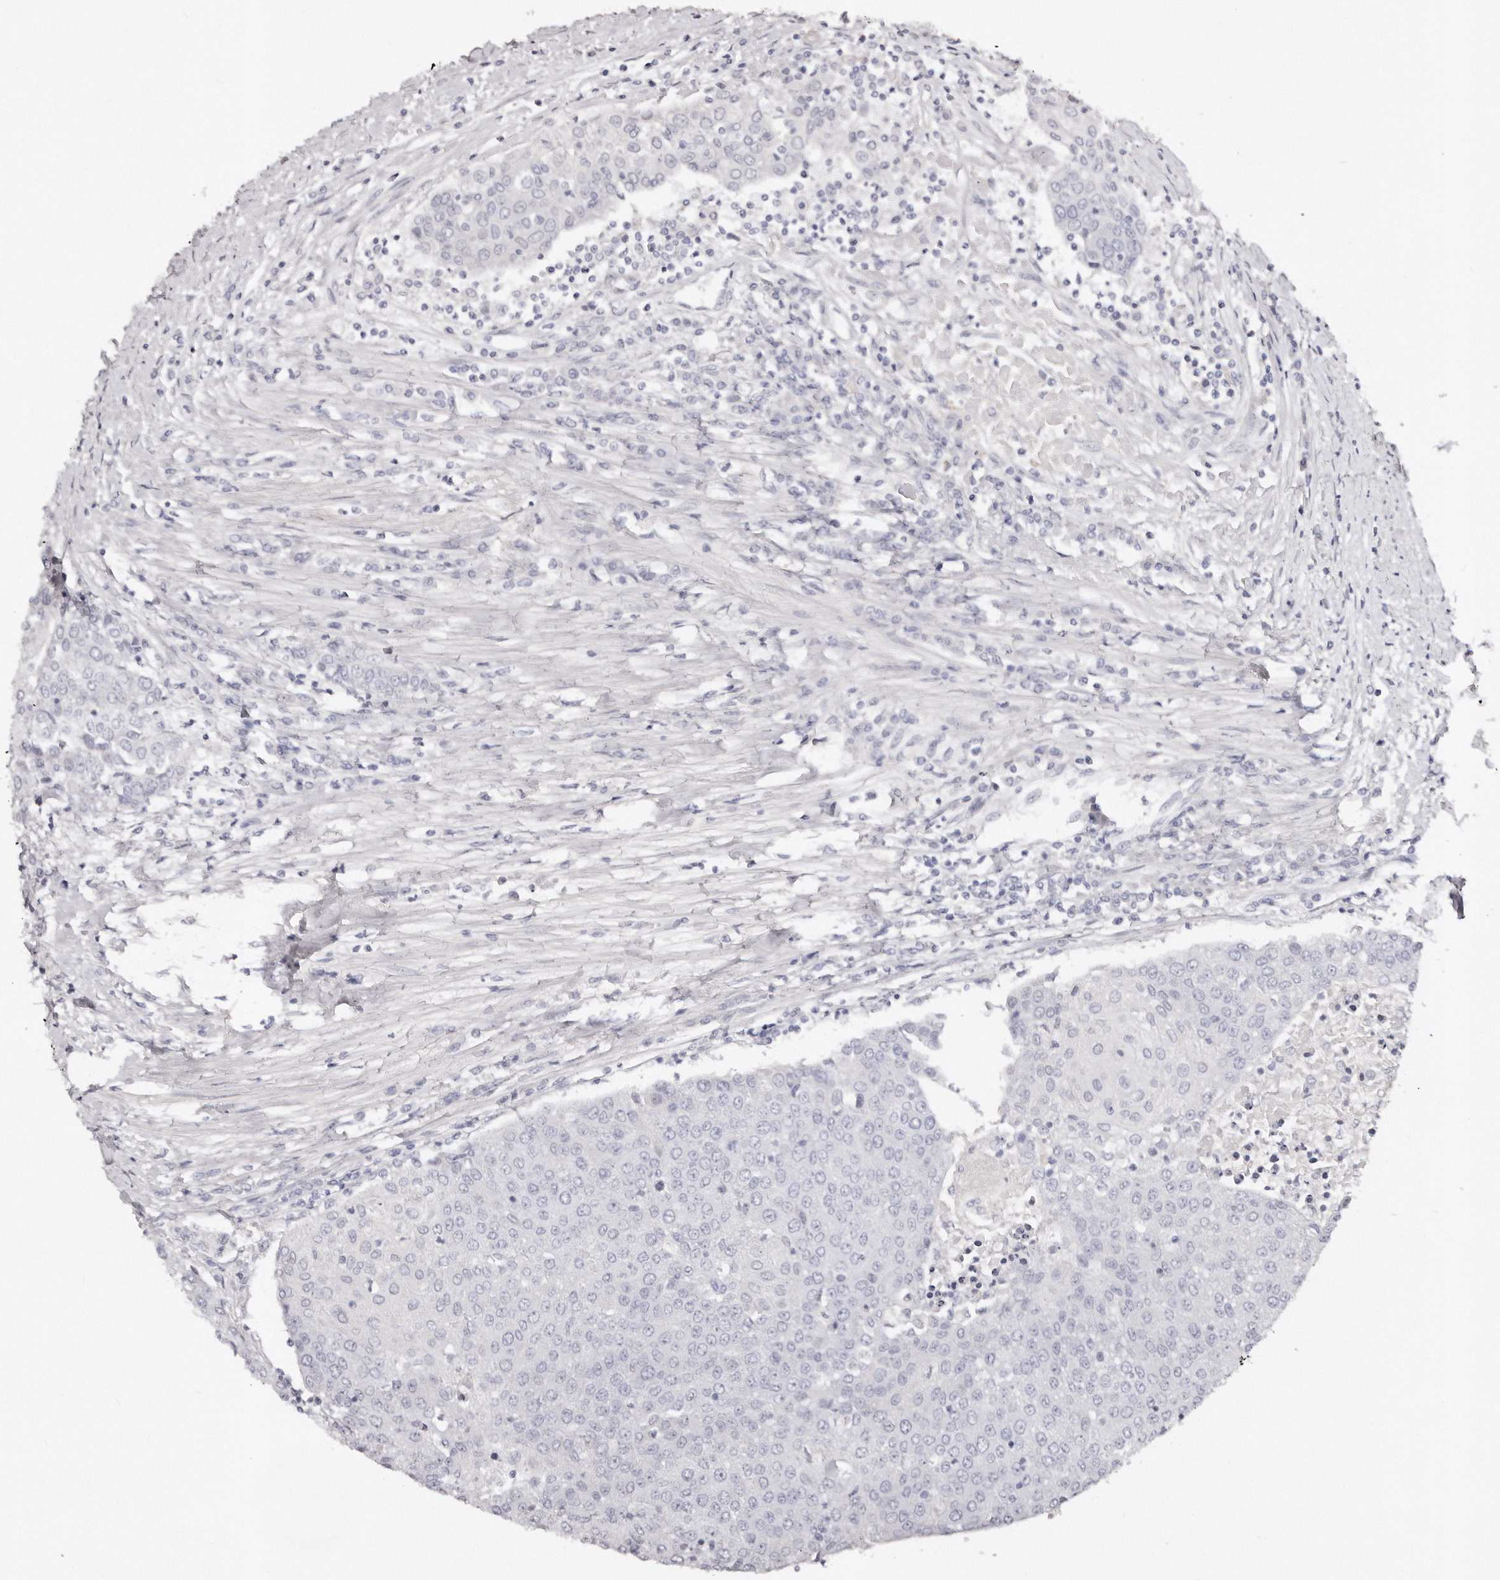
{"staining": {"intensity": "negative", "quantity": "none", "location": "none"}, "tissue": "urothelial cancer", "cell_type": "Tumor cells", "image_type": "cancer", "snomed": [{"axis": "morphology", "description": "Urothelial carcinoma, High grade"}, {"axis": "topography", "description": "Urinary bladder"}], "caption": "Tumor cells are negative for brown protein staining in urothelial carcinoma (high-grade).", "gene": "AKNAD1", "patient": {"sex": "female", "age": 85}}